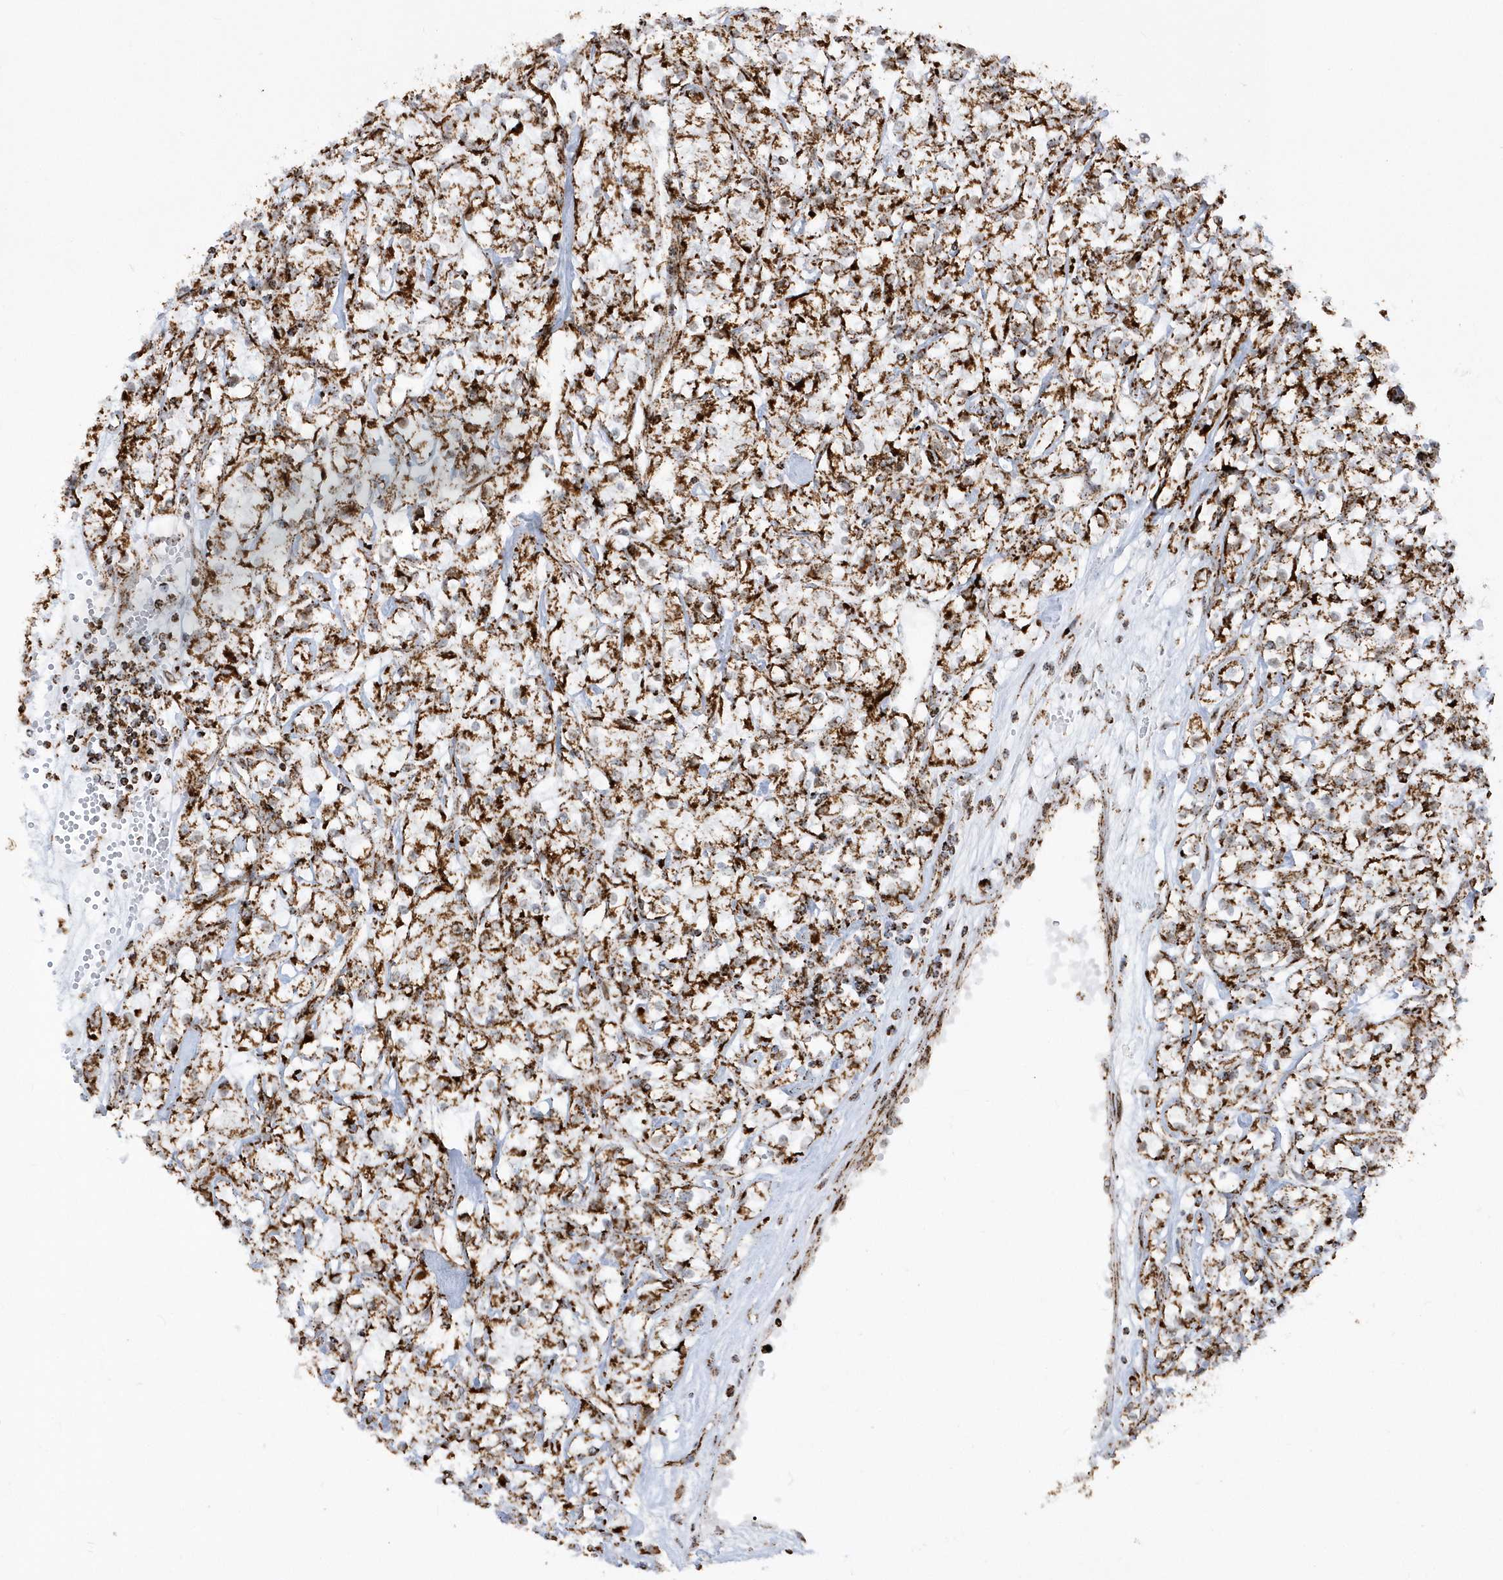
{"staining": {"intensity": "strong", "quantity": ">75%", "location": "cytoplasmic/membranous"}, "tissue": "renal cancer", "cell_type": "Tumor cells", "image_type": "cancer", "snomed": [{"axis": "morphology", "description": "Adenocarcinoma, NOS"}, {"axis": "topography", "description": "Kidney"}], "caption": "IHC micrograph of human renal cancer stained for a protein (brown), which demonstrates high levels of strong cytoplasmic/membranous staining in approximately >75% of tumor cells.", "gene": "CRY2", "patient": {"sex": "female", "age": 59}}